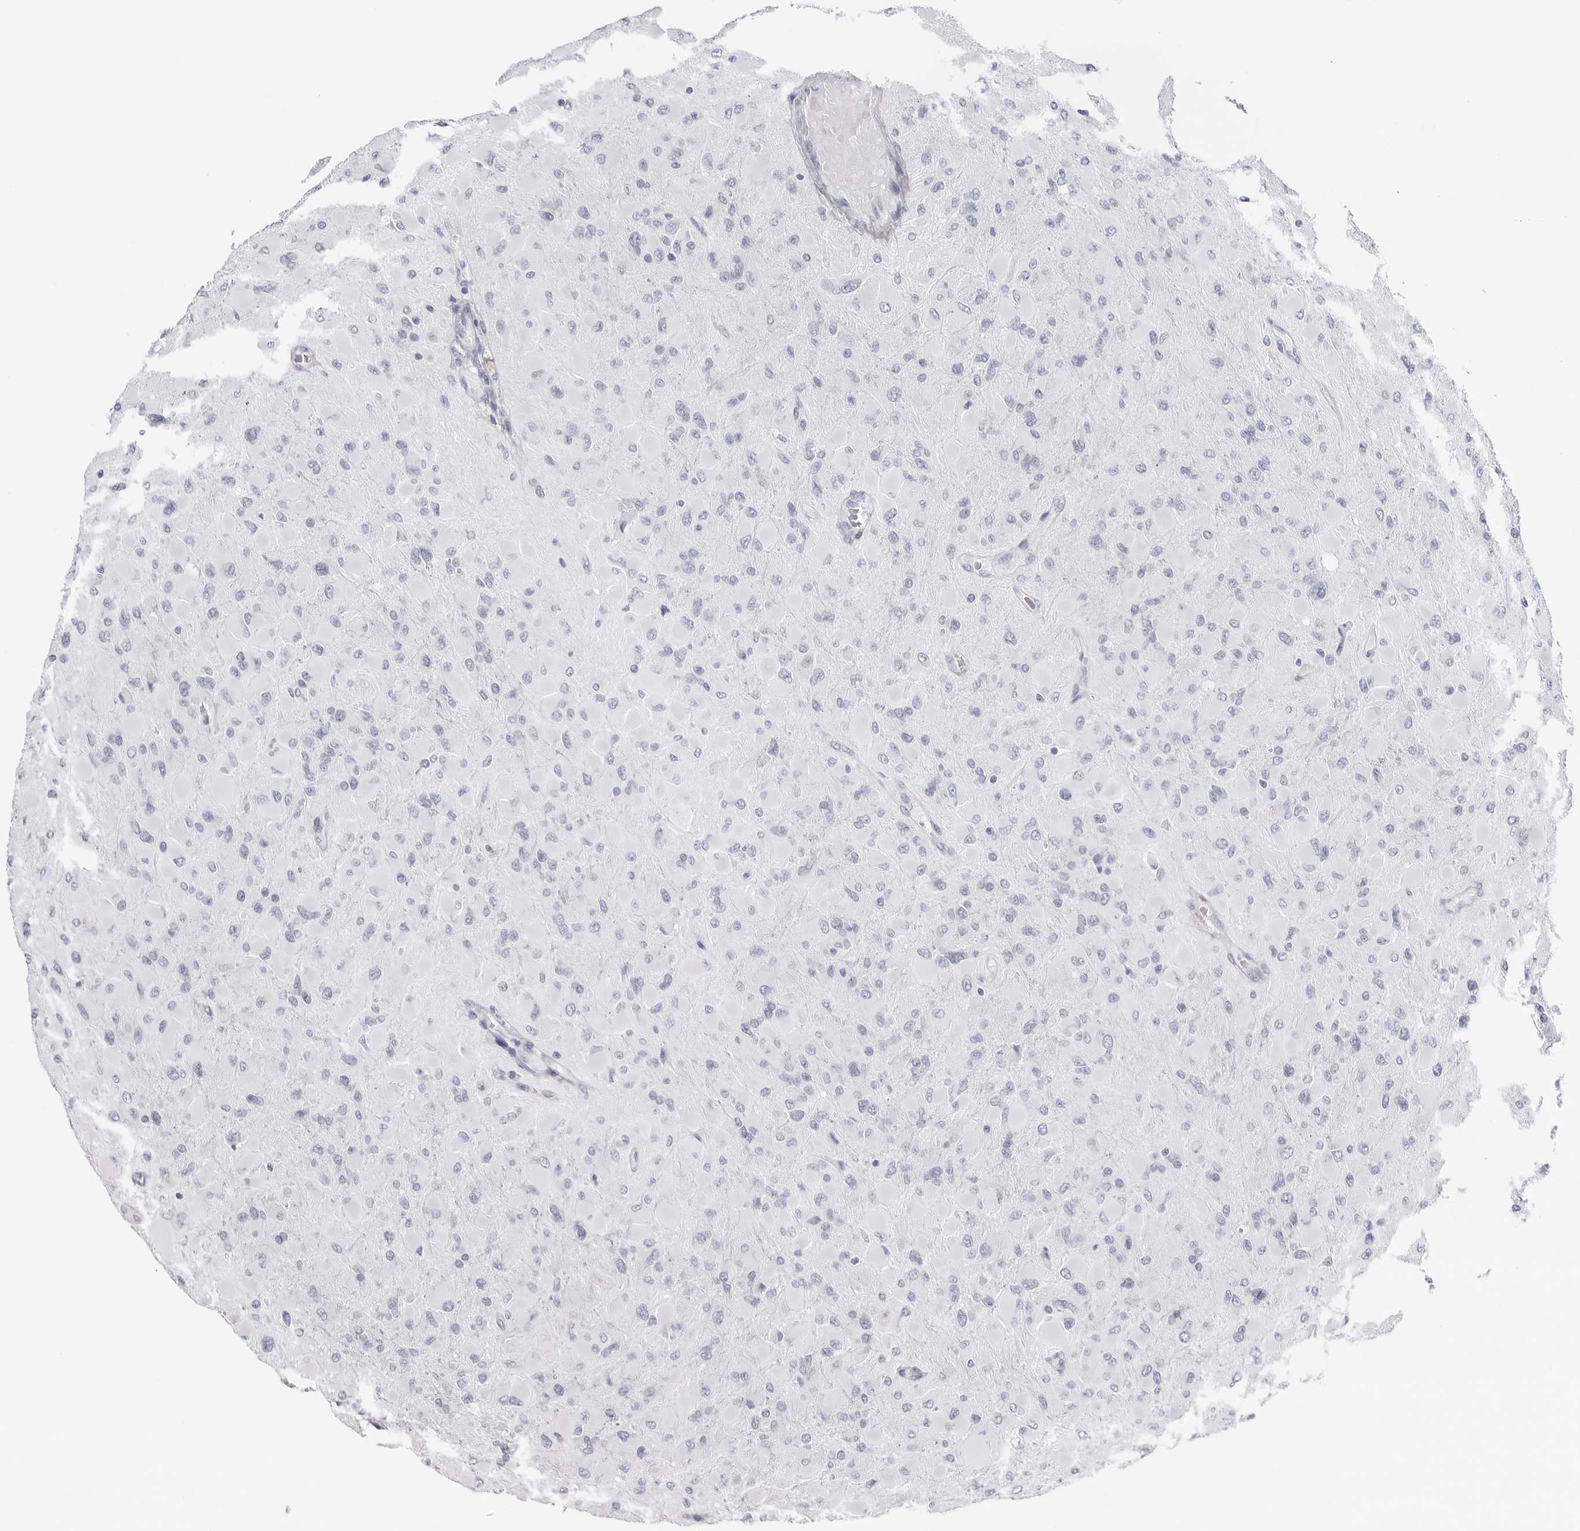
{"staining": {"intensity": "negative", "quantity": "none", "location": "none"}, "tissue": "glioma", "cell_type": "Tumor cells", "image_type": "cancer", "snomed": [{"axis": "morphology", "description": "Glioma, malignant, High grade"}, {"axis": "topography", "description": "Cerebral cortex"}], "caption": "Tumor cells are negative for brown protein staining in glioma.", "gene": "CST2", "patient": {"sex": "female", "age": 36}}